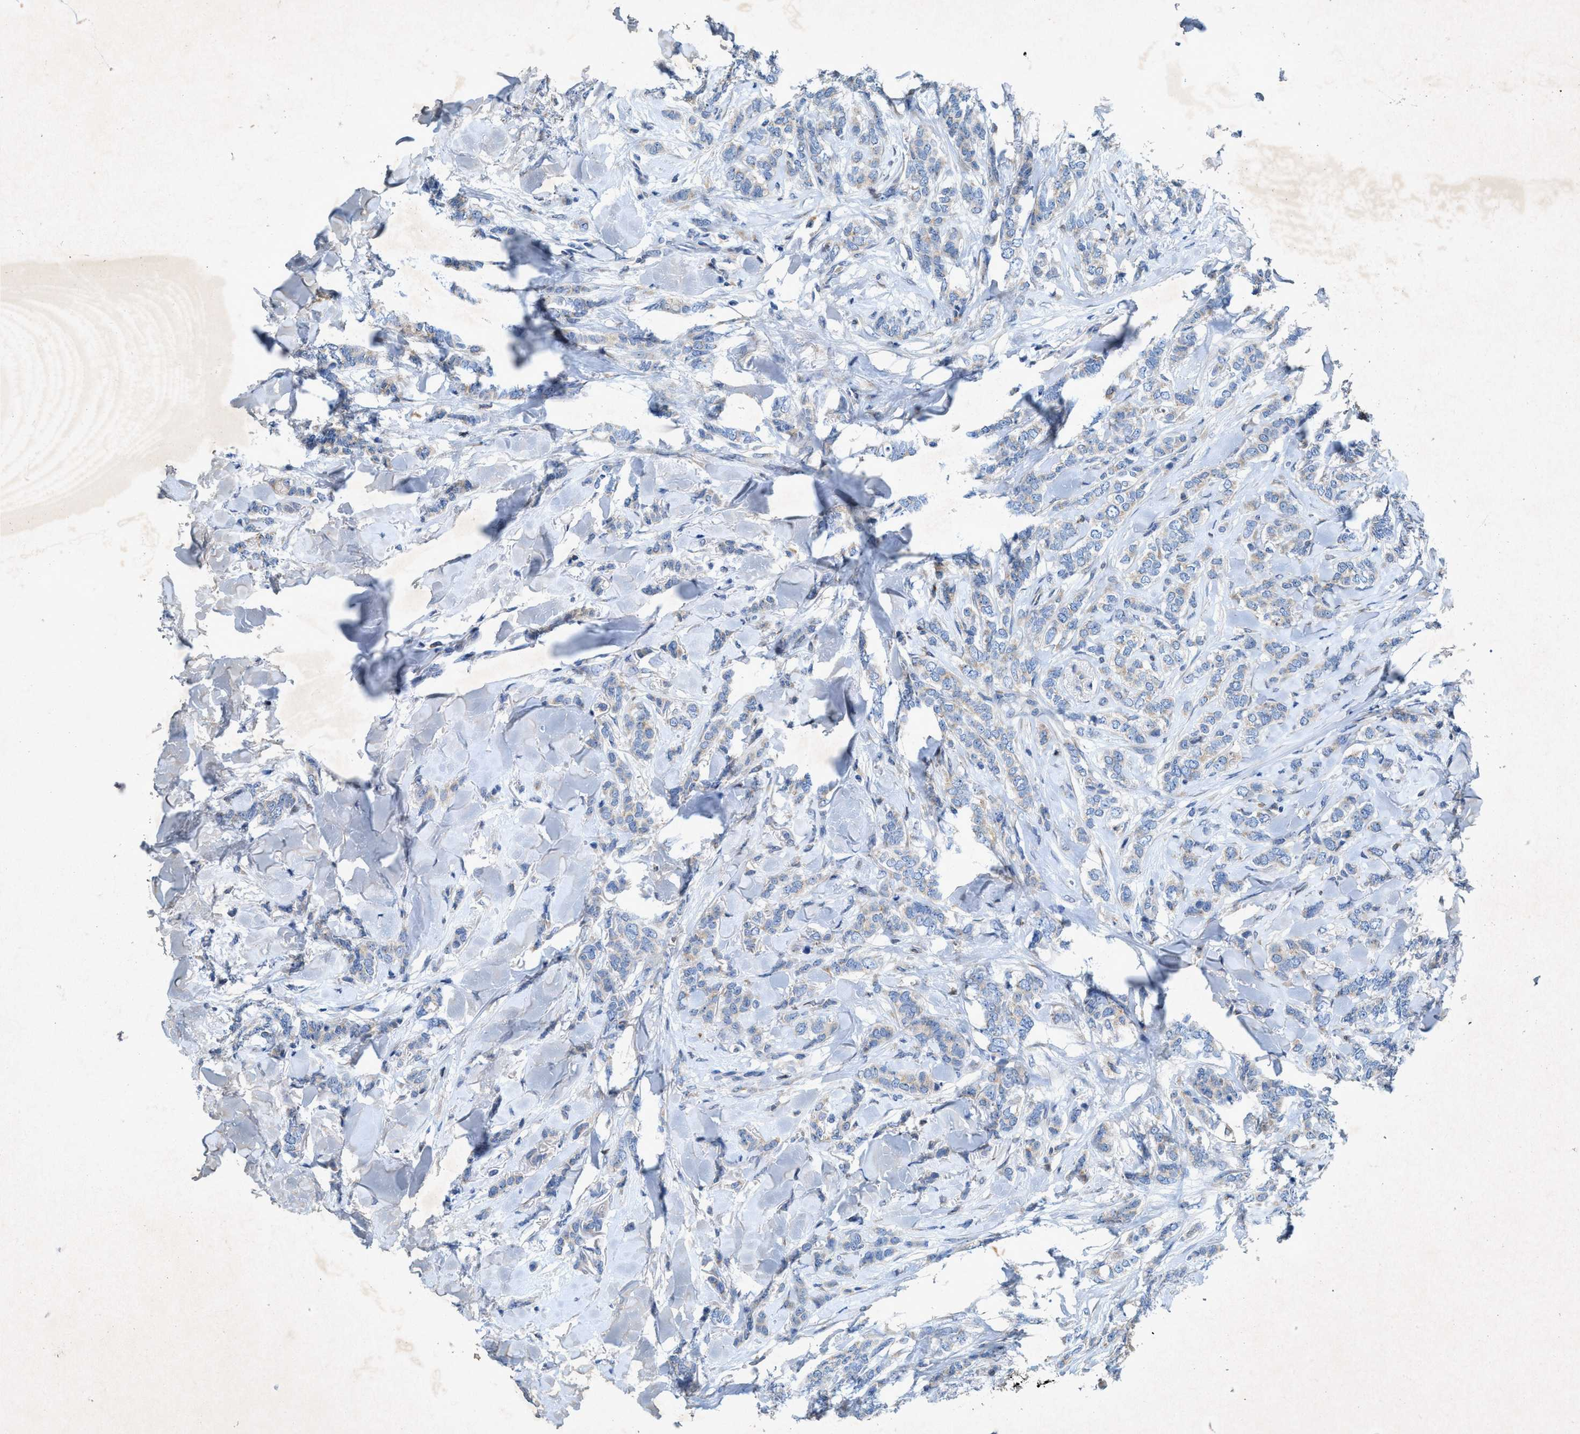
{"staining": {"intensity": "negative", "quantity": "none", "location": "none"}, "tissue": "breast cancer", "cell_type": "Tumor cells", "image_type": "cancer", "snomed": [{"axis": "morphology", "description": "Lobular carcinoma"}, {"axis": "topography", "description": "Skin"}, {"axis": "topography", "description": "Breast"}], "caption": "Immunohistochemistry of human breast cancer exhibits no expression in tumor cells.", "gene": "URGCP", "patient": {"sex": "female", "age": 46}}